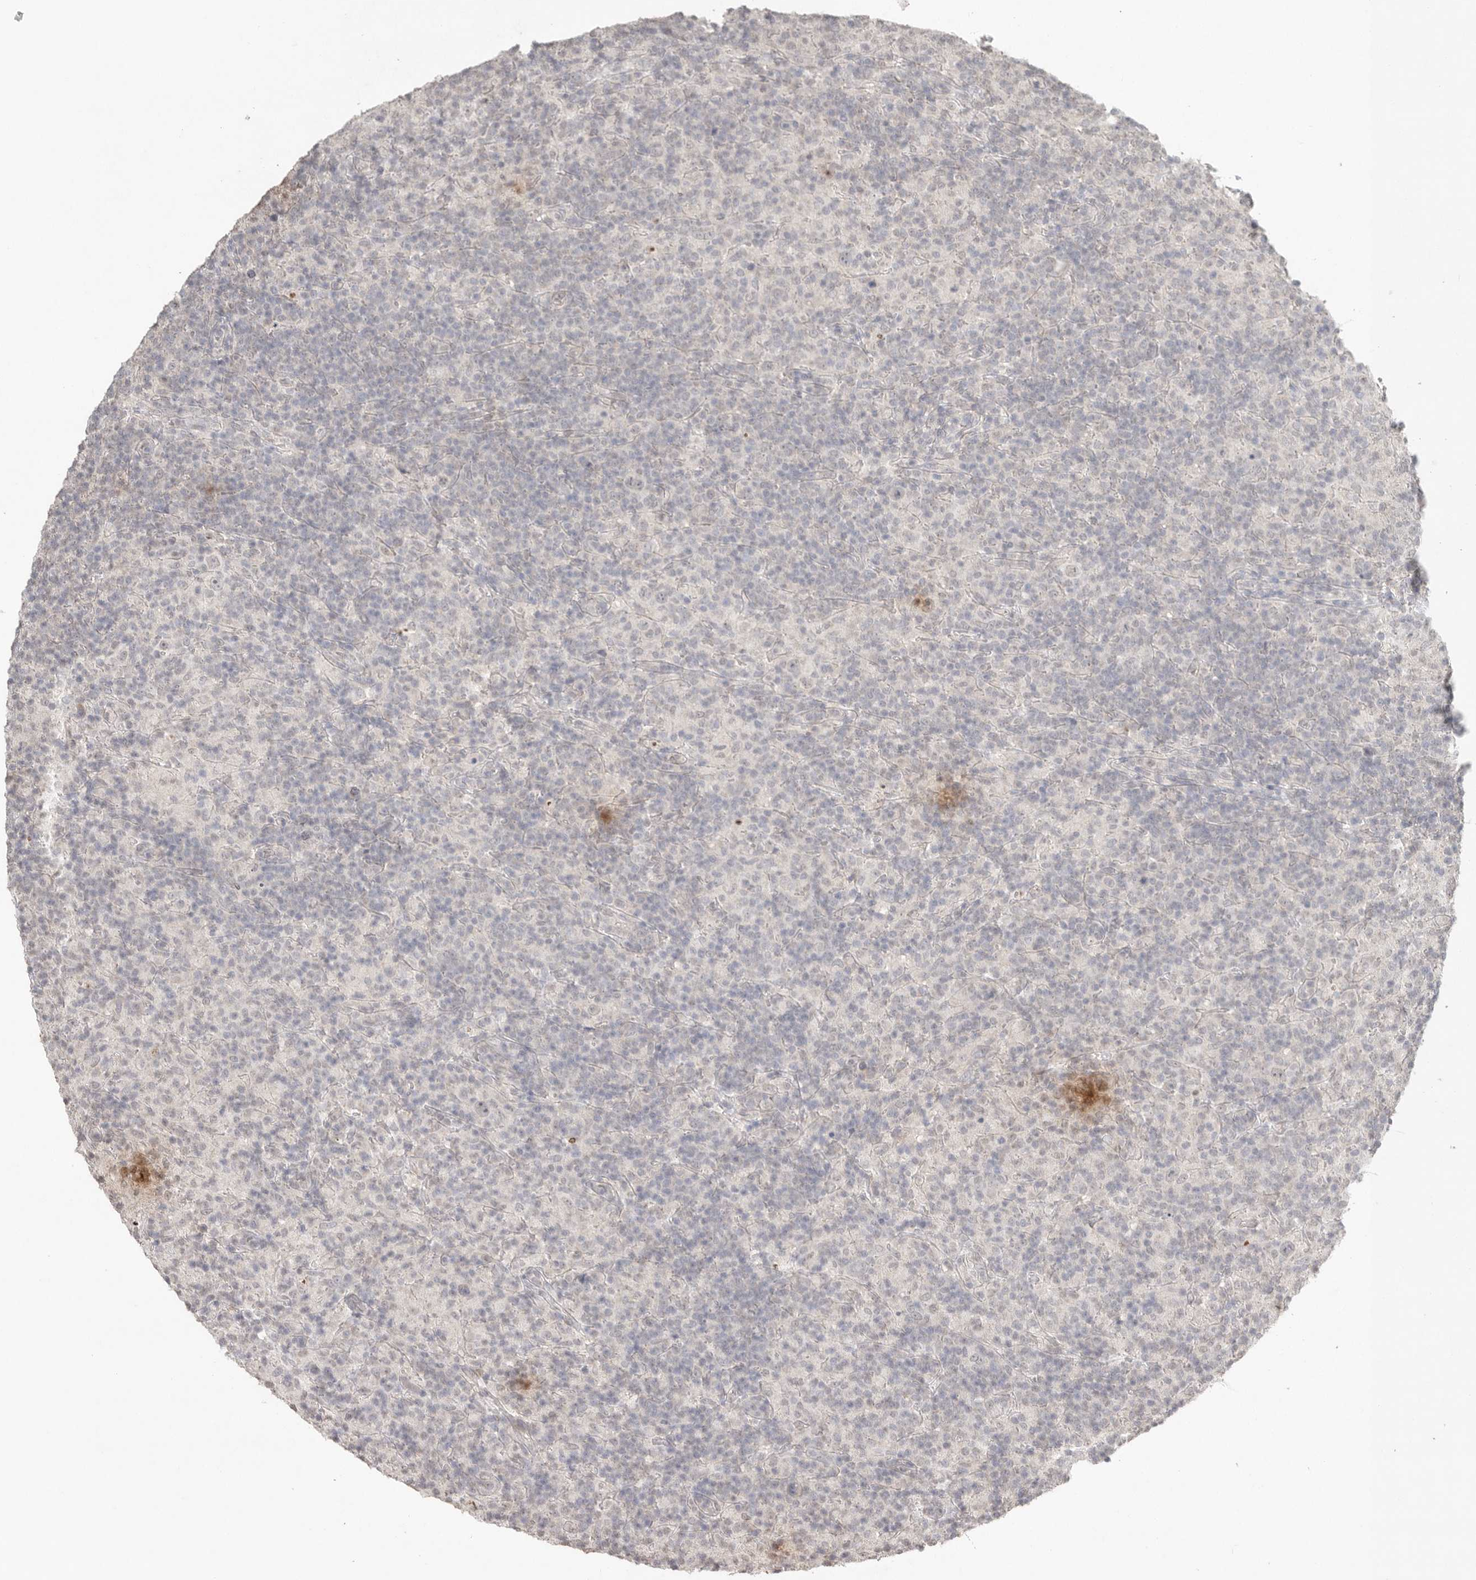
{"staining": {"intensity": "negative", "quantity": "none", "location": "none"}, "tissue": "lymphoma", "cell_type": "Tumor cells", "image_type": "cancer", "snomed": [{"axis": "morphology", "description": "Hodgkin's disease, NOS"}, {"axis": "topography", "description": "Lymph node"}], "caption": "Hodgkin's disease stained for a protein using immunohistochemistry exhibits no staining tumor cells.", "gene": "KLK5", "patient": {"sex": "male", "age": 70}}